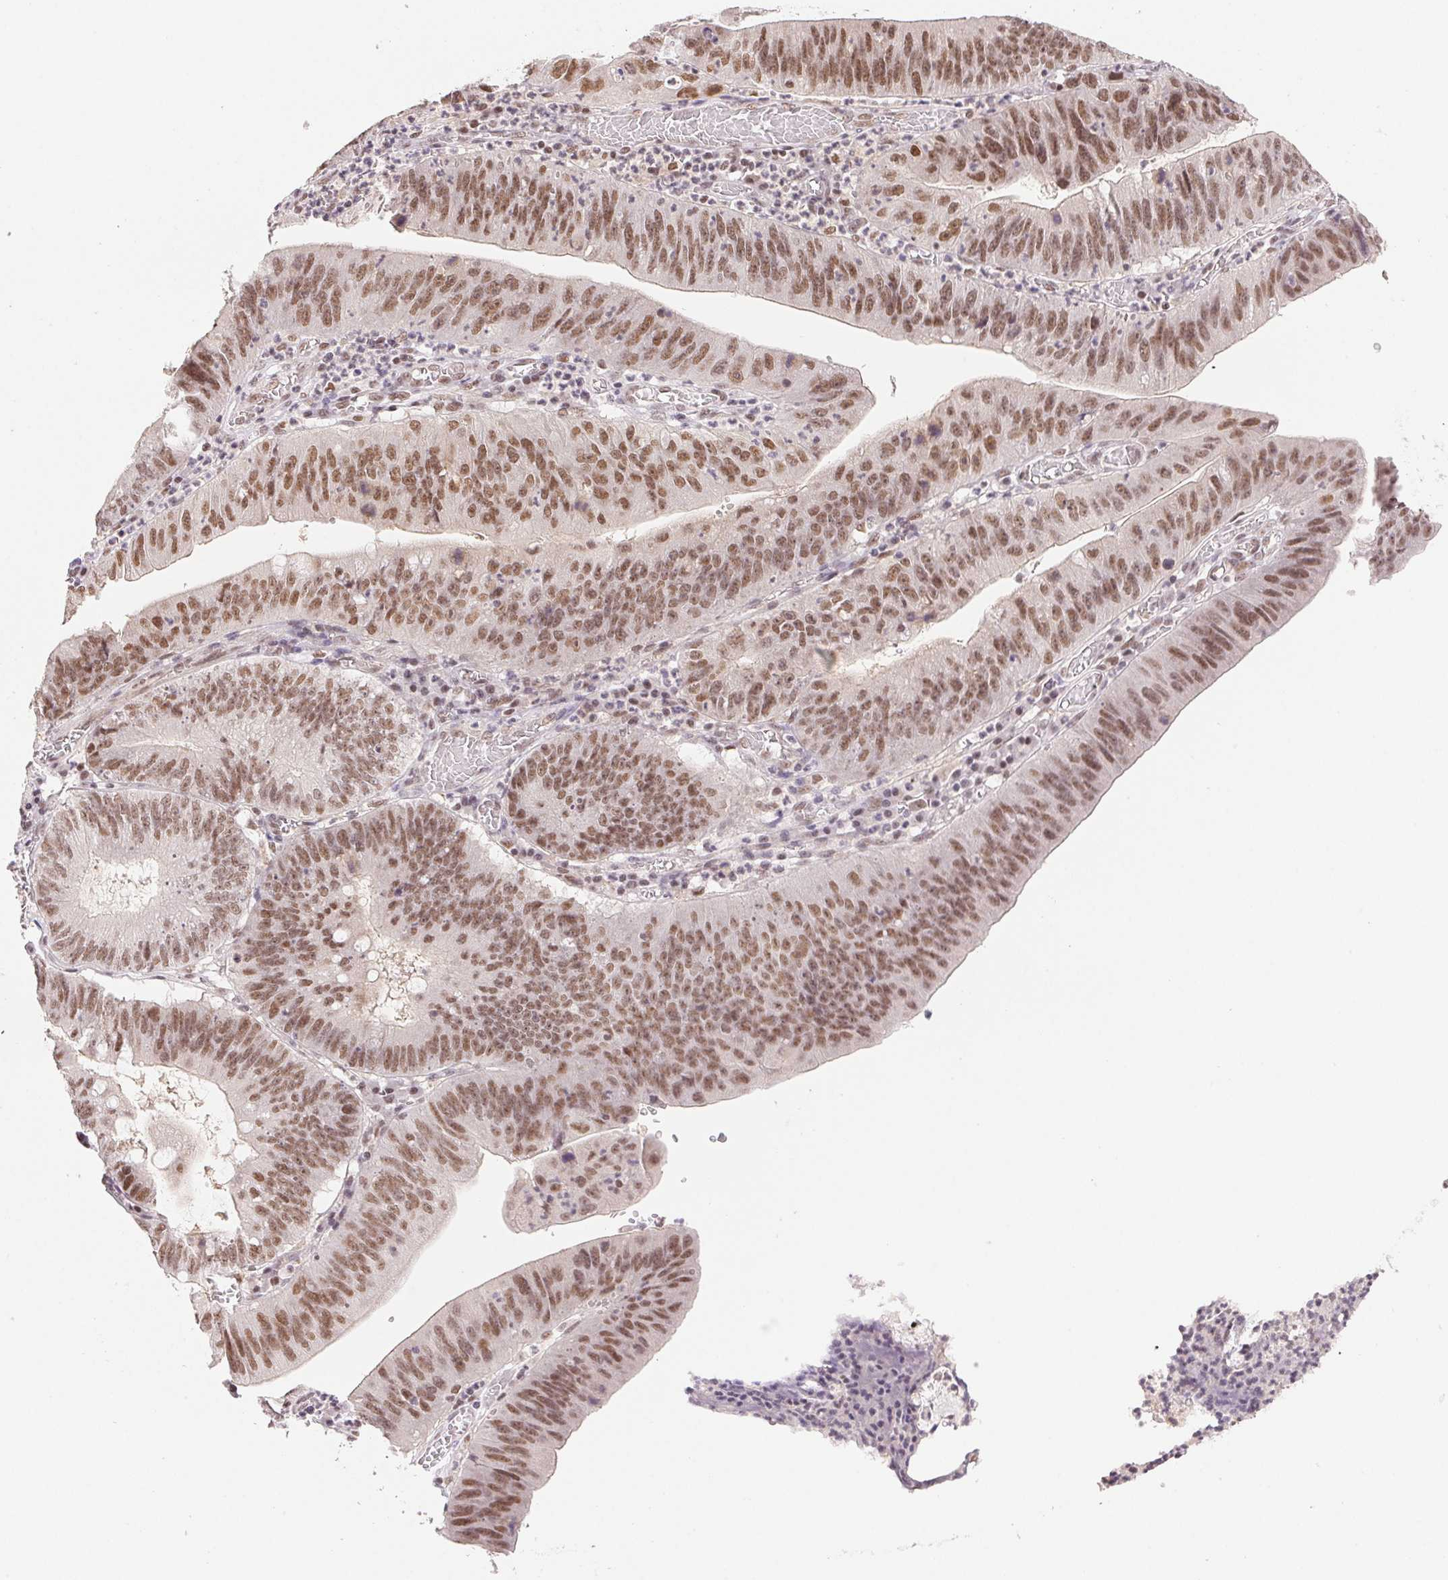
{"staining": {"intensity": "moderate", "quantity": ">75%", "location": "nuclear"}, "tissue": "stomach cancer", "cell_type": "Tumor cells", "image_type": "cancer", "snomed": [{"axis": "morphology", "description": "Adenocarcinoma, NOS"}, {"axis": "topography", "description": "Stomach"}], "caption": "A brown stain shows moderate nuclear positivity of a protein in human adenocarcinoma (stomach) tumor cells. (DAB (3,3'-diaminobenzidine) IHC, brown staining for protein, blue staining for nuclei).", "gene": "PRPF18", "patient": {"sex": "male", "age": 59}}